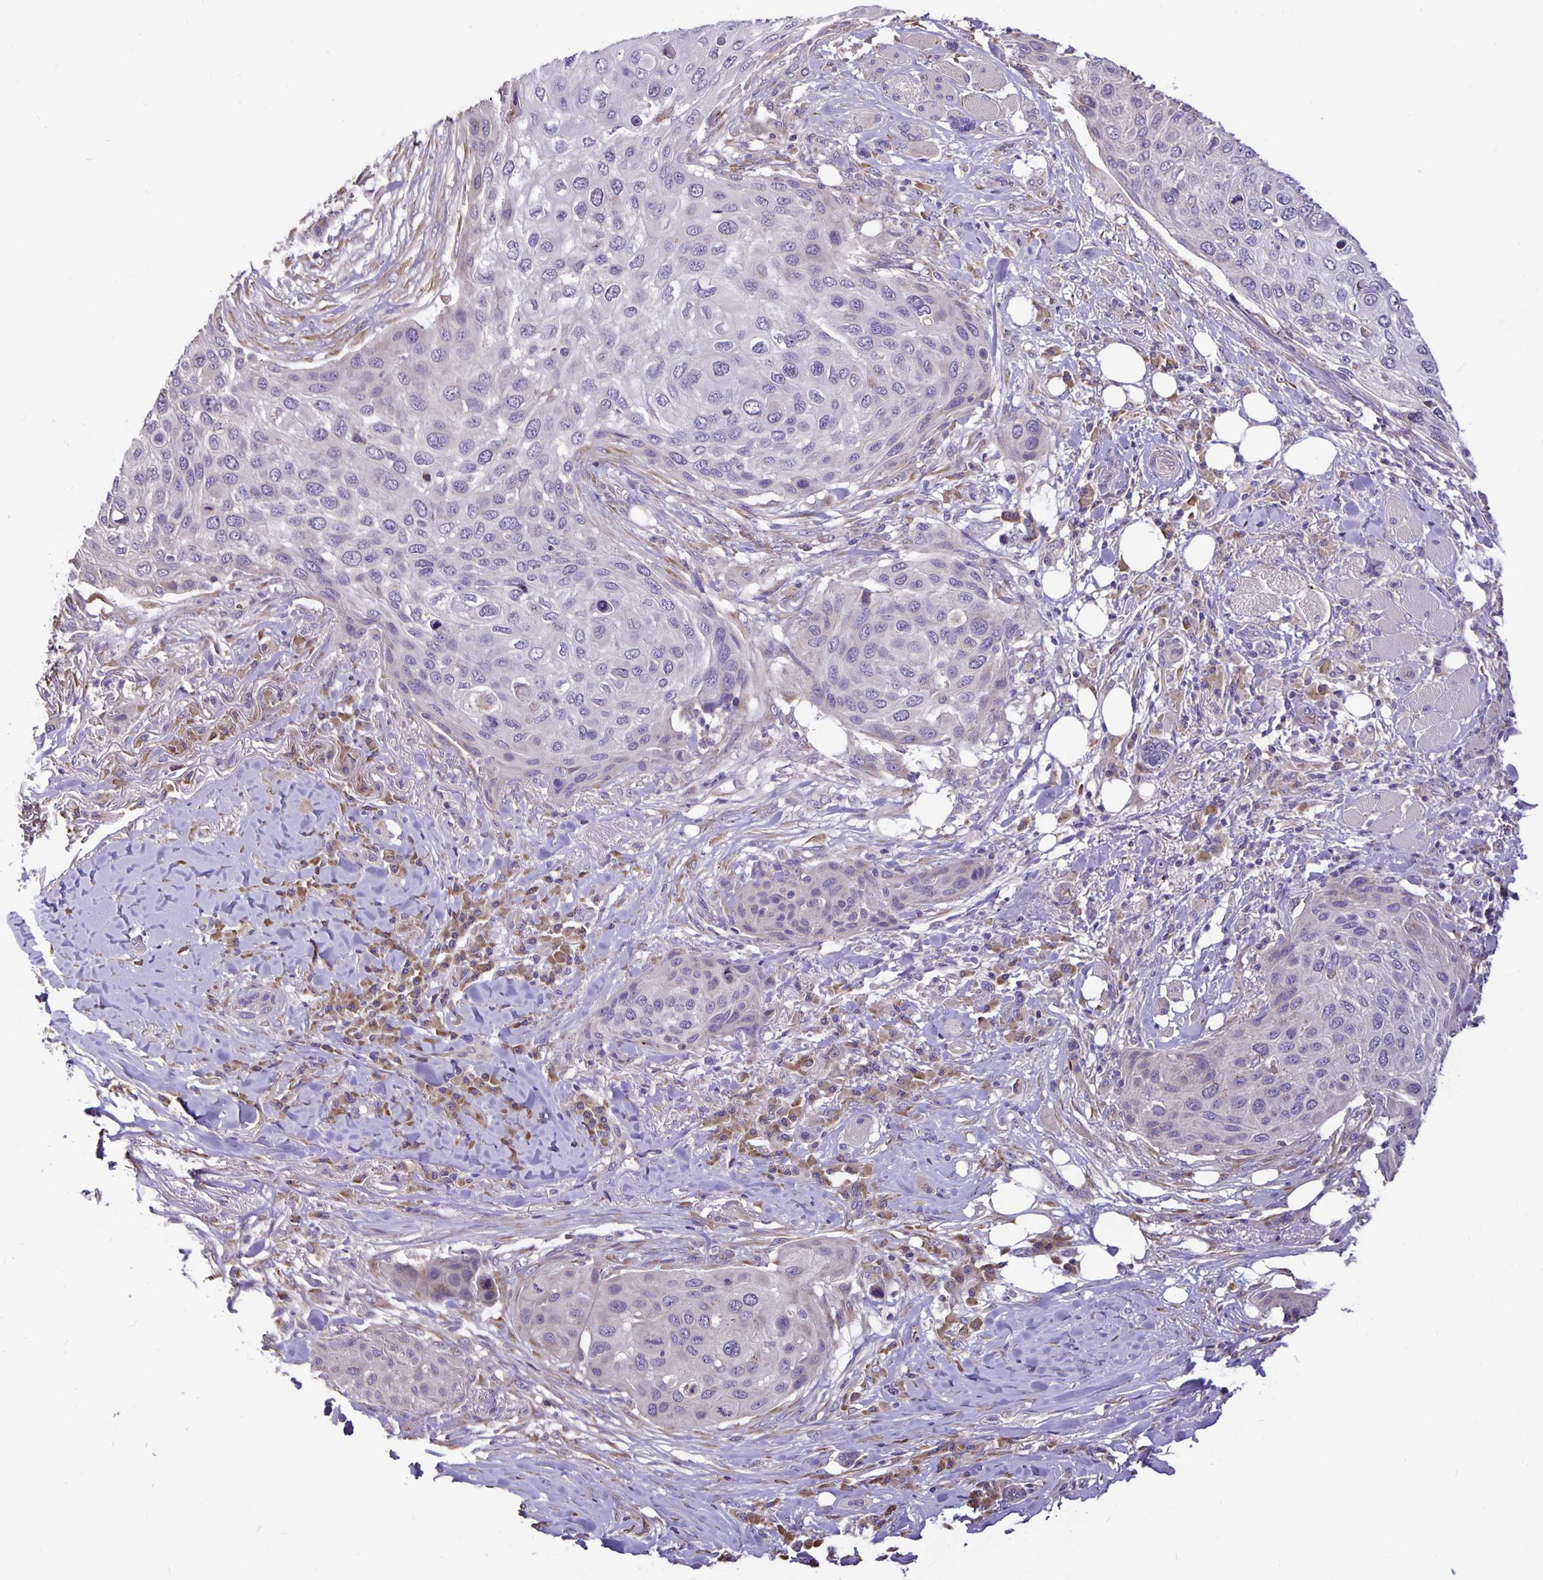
{"staining": {"intensity": "negative", "quantity": "none", "location": "none"}, "tissue": "skin cancer", "cell_type": "Tumor cells", "image_type": "cancer", "snomed": [{"axis": "morphology", "description": "Squamous cell carcinoma, NOS"}, {"axis": "topography", "description": "Skin"}], "caption": "This image is of skin cancer (squamous cell carcinoma) stained with immunohistochemistry to label a protein in brown with the nuclei are counter-stained blue. There is no positivity in tumor cells.", "gene": "TMEM71", "patient": {"sex": "female", "age": 87}}